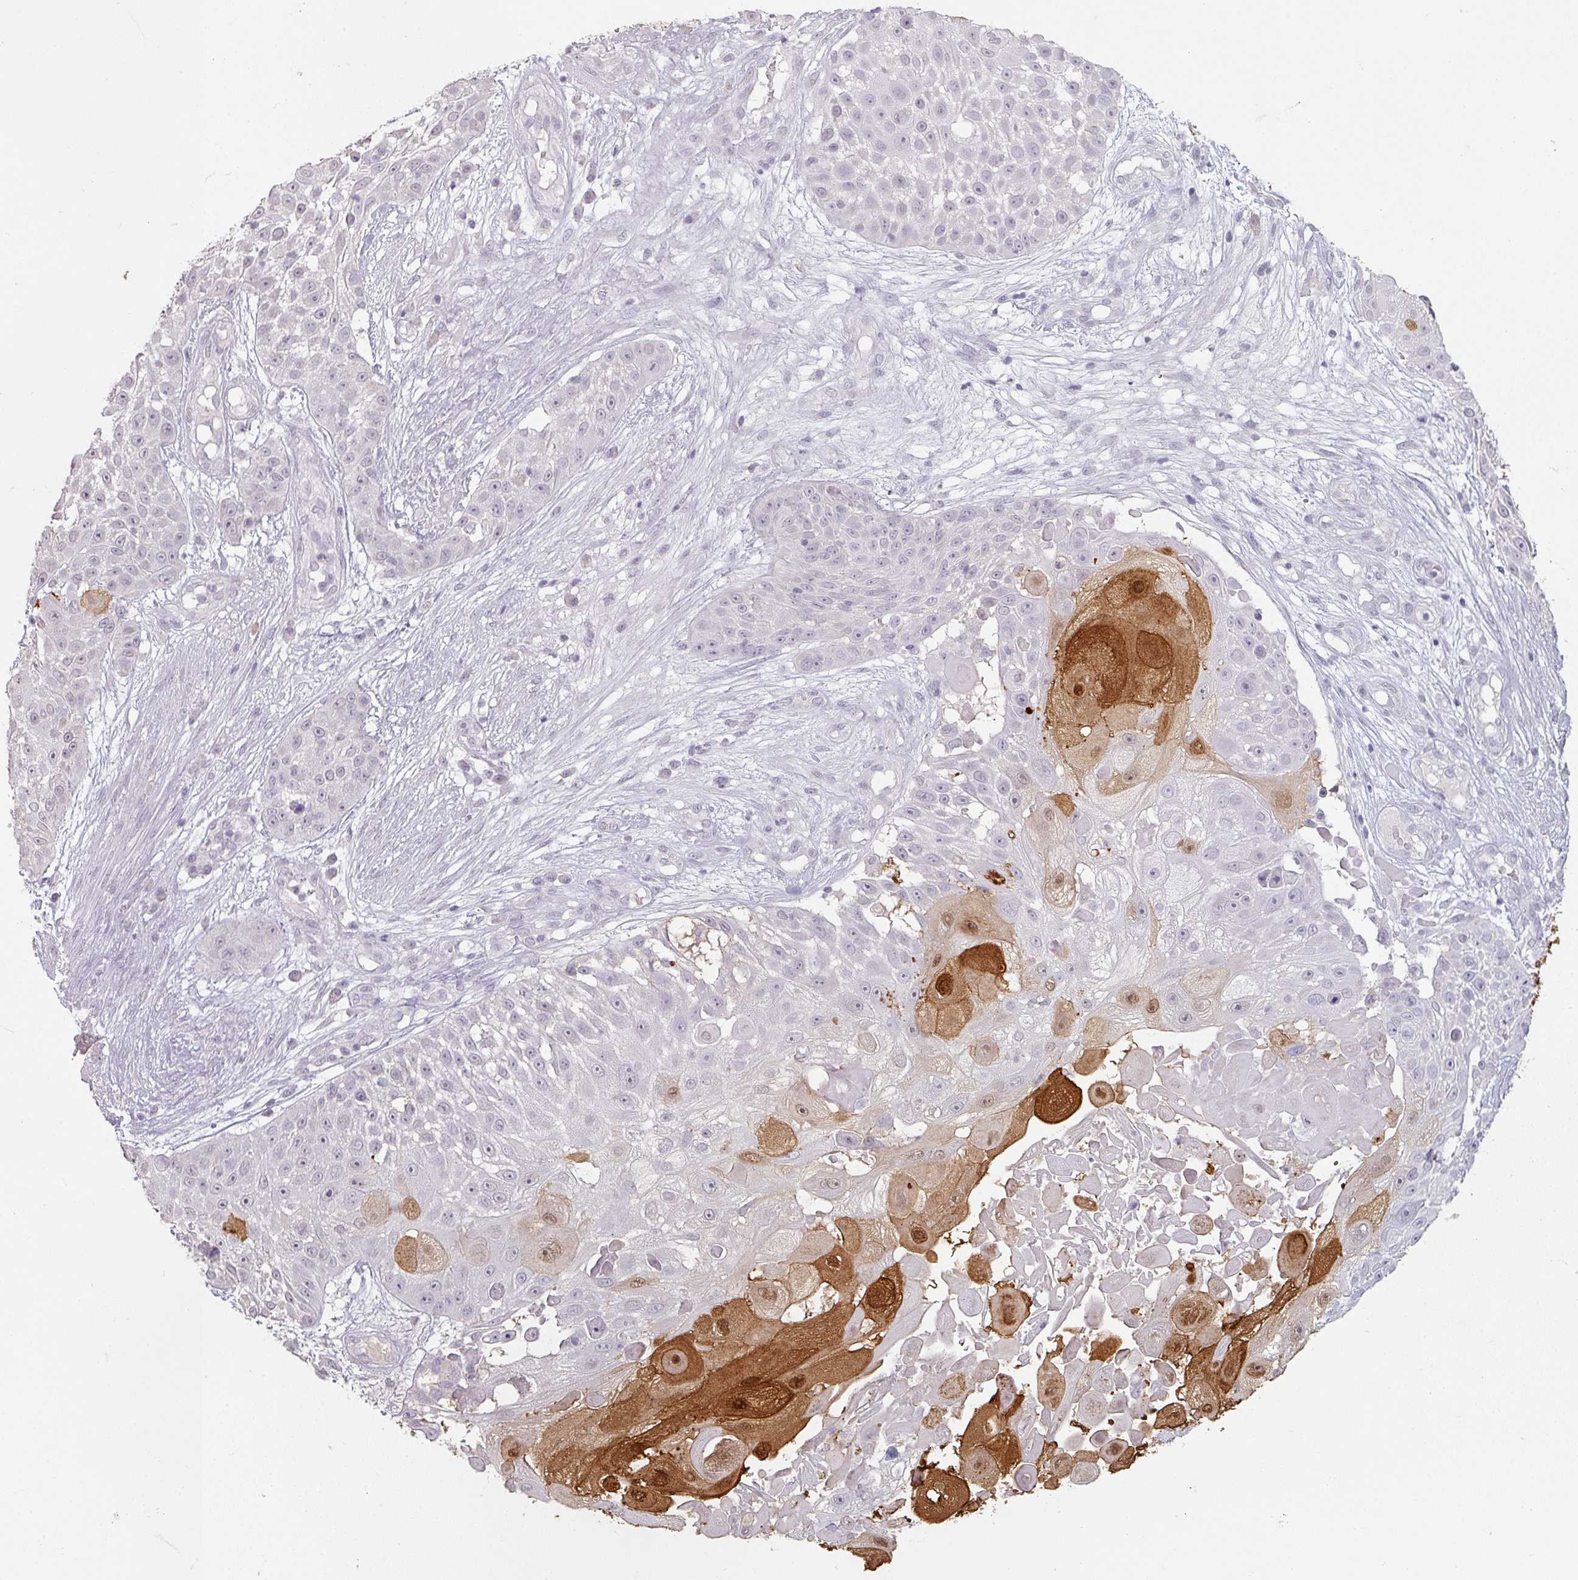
{"staining": {"intensity": "strong", "quantity": "<25%", "location": "cytoplasmic/membranous,nuclear"}, "tissue": "skin cancer", "cell_type": "Tumor cells", "image_type": "cancer", "snomed": [{"axis": "morphology", "description": "Squamous cell carcinoma, NOS"}, {"axis": "topography", "description": "Skin"}], "caption": "A brown stain highlights strong cytoplasmic/membranous and nuclear positivity of a protein in human skin cancer (squamous cell carcinoma) tumor cells. (Stains: DAB (3,3'-diaminobenzidine) in brown, nuclei in blue, Microscopy: brightfield microscopy at high magnification).", "gene": "SPRR1A", "patient": {"sex": "female", "age": 86}}